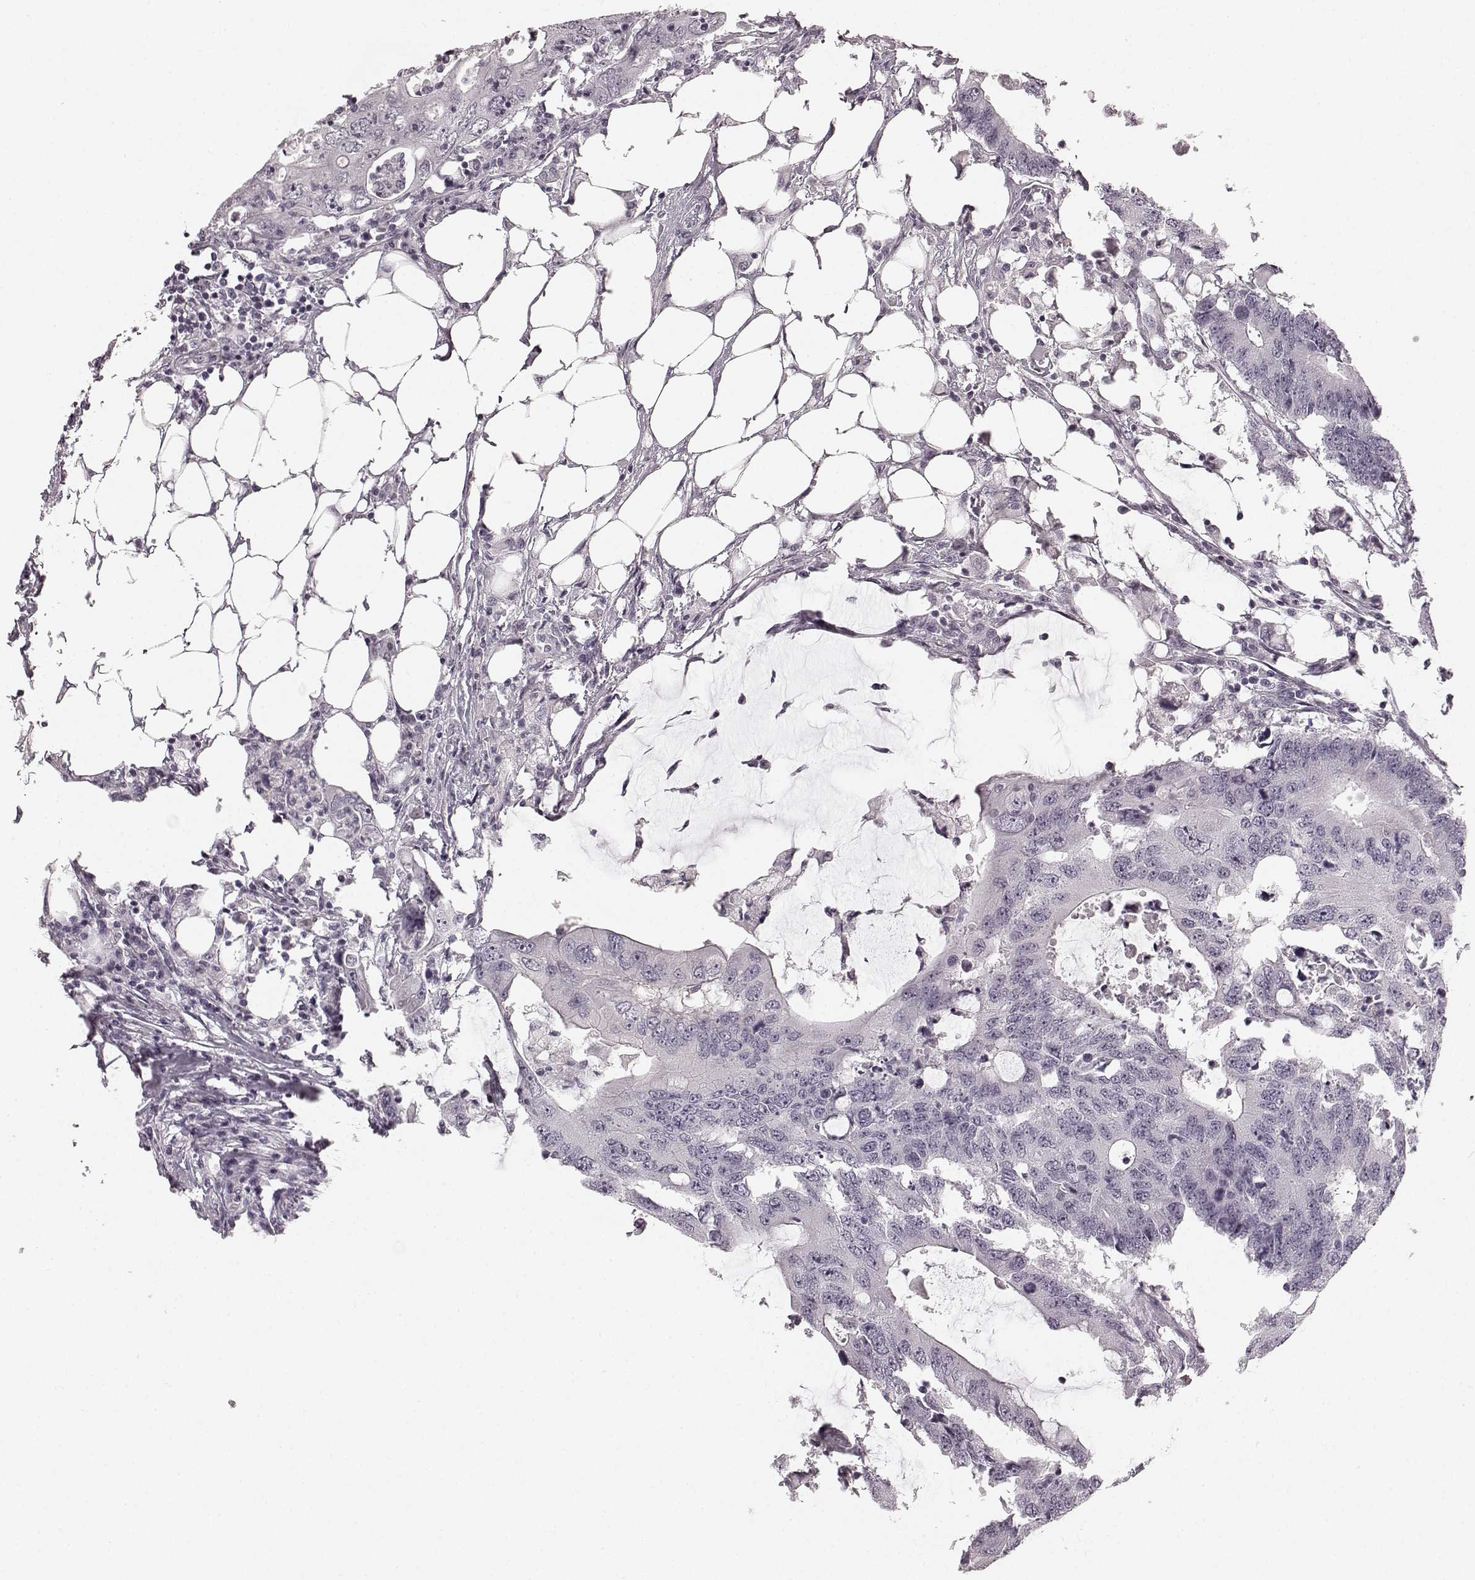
{"staining": {"intensity": "negative", "quantity": "none", "location": "none"}, "tissue": "colorectal cancer", "cell_type": "Tumor cells", "image_type": "cancer", "snomed": [{"axis": "morphology", "description": "Adenocarcinoma, NOS"}, {"axis": "topography", "description": "Colon"}], "caption": "This is a histopathology image of IHC staining of adenocarcinoma (colorectal), which shows no staining in tumor cells.", "gene": "TMPRSS15", "patient": {"sex": "male", "age": 71}}